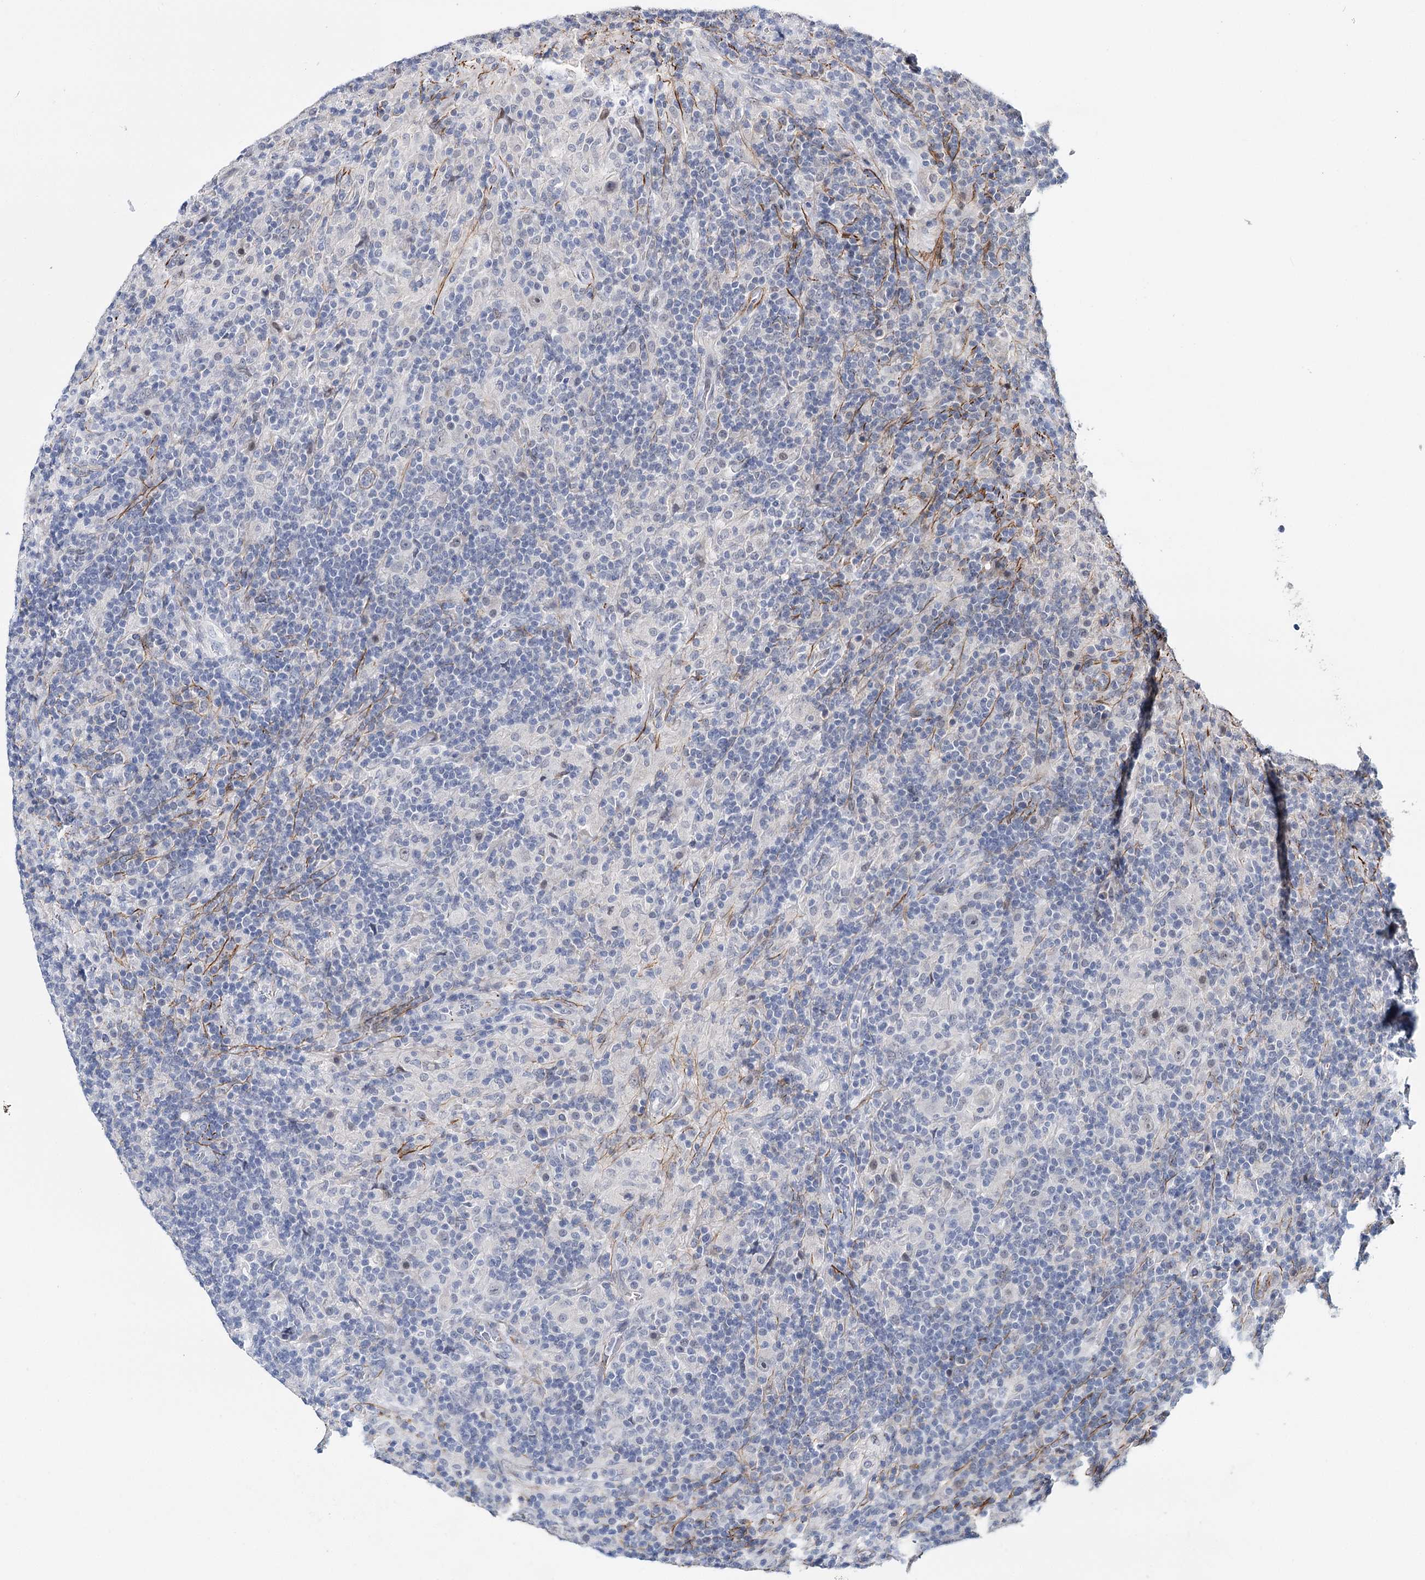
{"staining": {"intensity": "negative", "quantity": "none", "location": "none"}, "tissue": "lymphoma", "cell_type": "Tumor cells", "image_type": "cancer", "snomed": [{"axis": "morphology", "description": "Hodgkin's disease, NOS"}, {"axis": "topography", "description": "Lymph node"}], "caption": "This image is of lymphoma stained with IHC to label a protein in brown with the nuclei are counter-stained blue. There is no staining in tumor cells. (DAB immunohistochemistry with hematoxylin counter stain).", "gene": "CFAP46", "patient": {"sex": "male", "age": 70}}